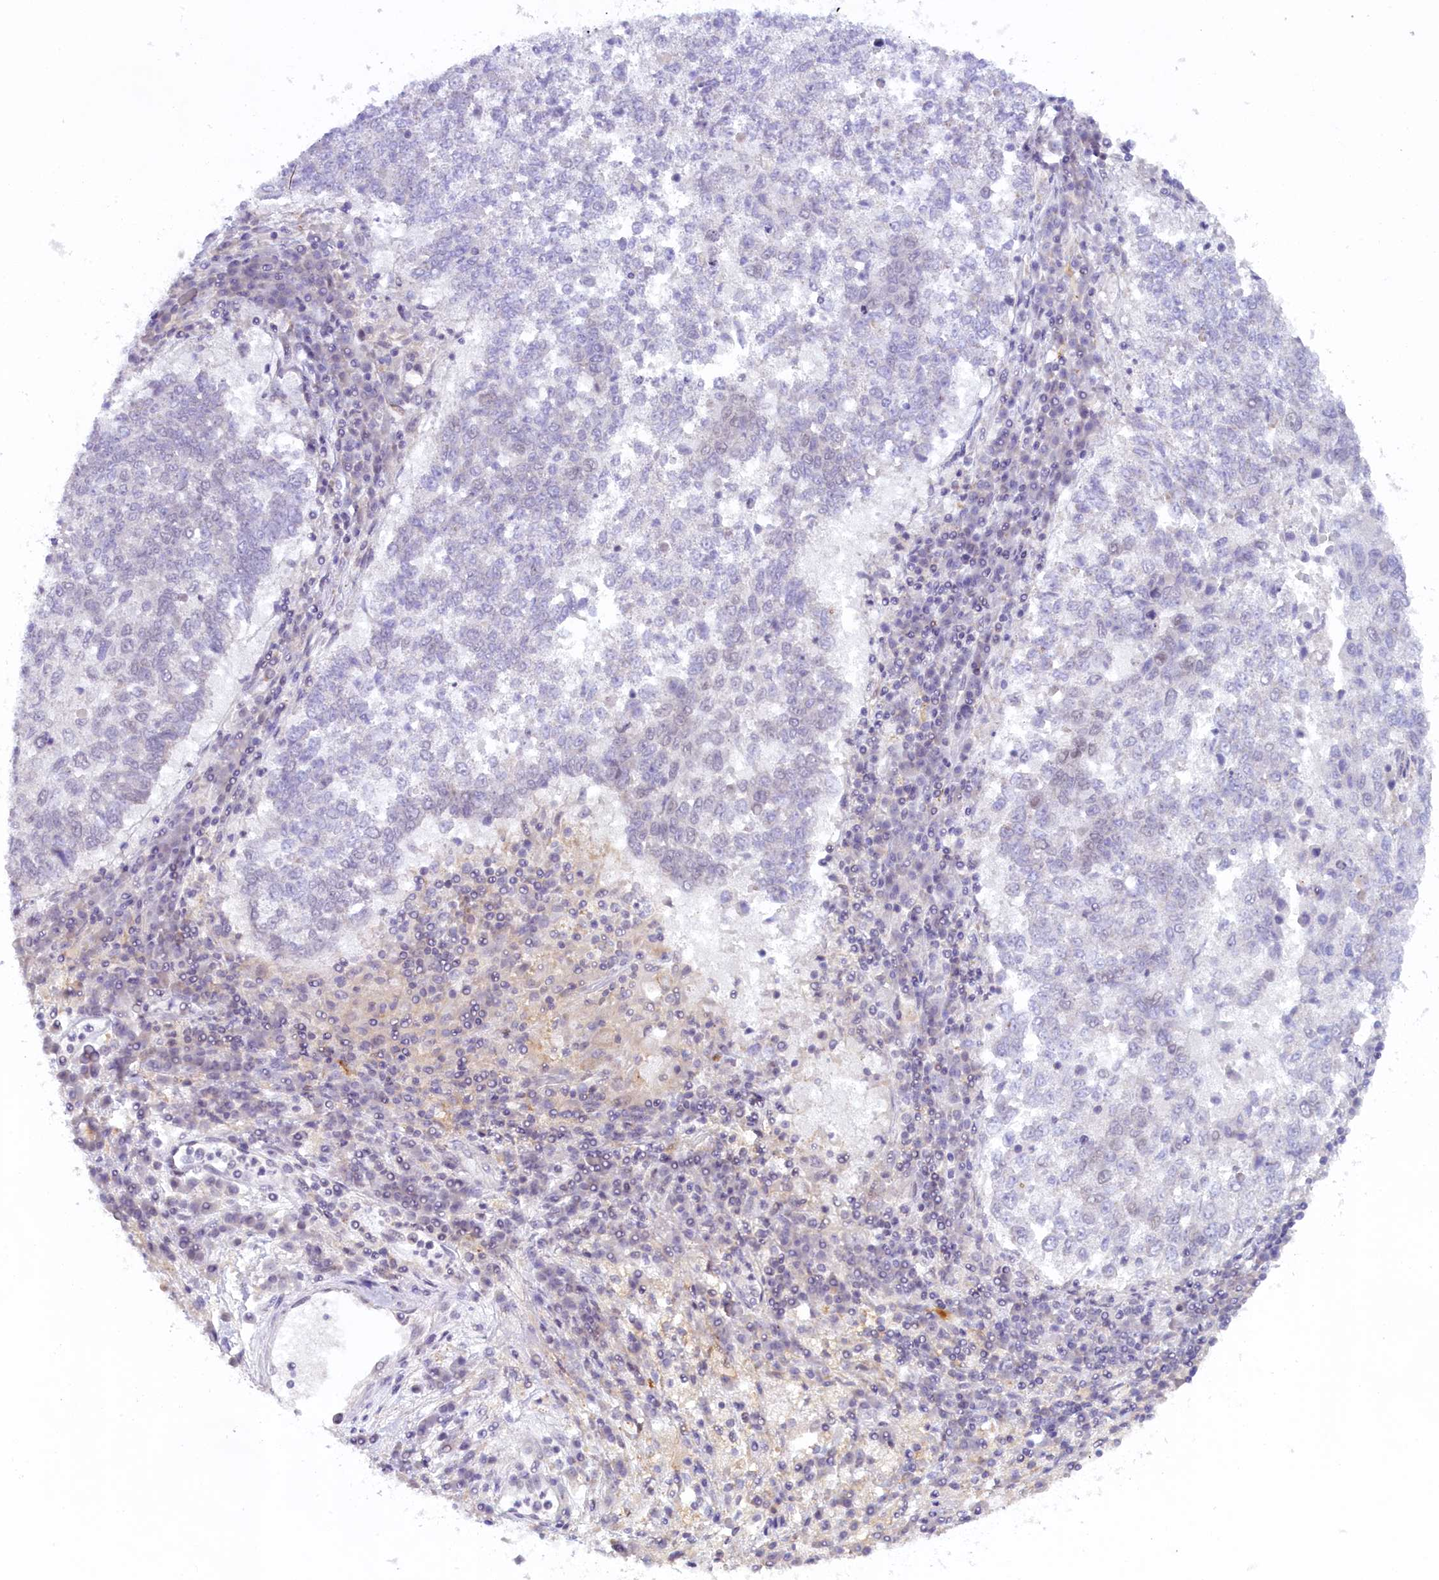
{"staining": {"intensity": "negative", "quantity": "none", "location": "none"}, "tissue": "lung cancer", "cell_type": "Tumor cells", "image_type": "cancer", "snomed": [{"axis": "morphology", "description": "Squamous cell carcinoma, NOS"}, {"axis": "topography", "description": "Lung"}], "caption": "Immunohistochemistry (IHC) photomicrograph of human lung squamous cell carcinoma stained for a protein (brown), which shows no positivity in tumor cells.", "gene": "FCHO1", "patient": {"sex": "male", "age": 73}}